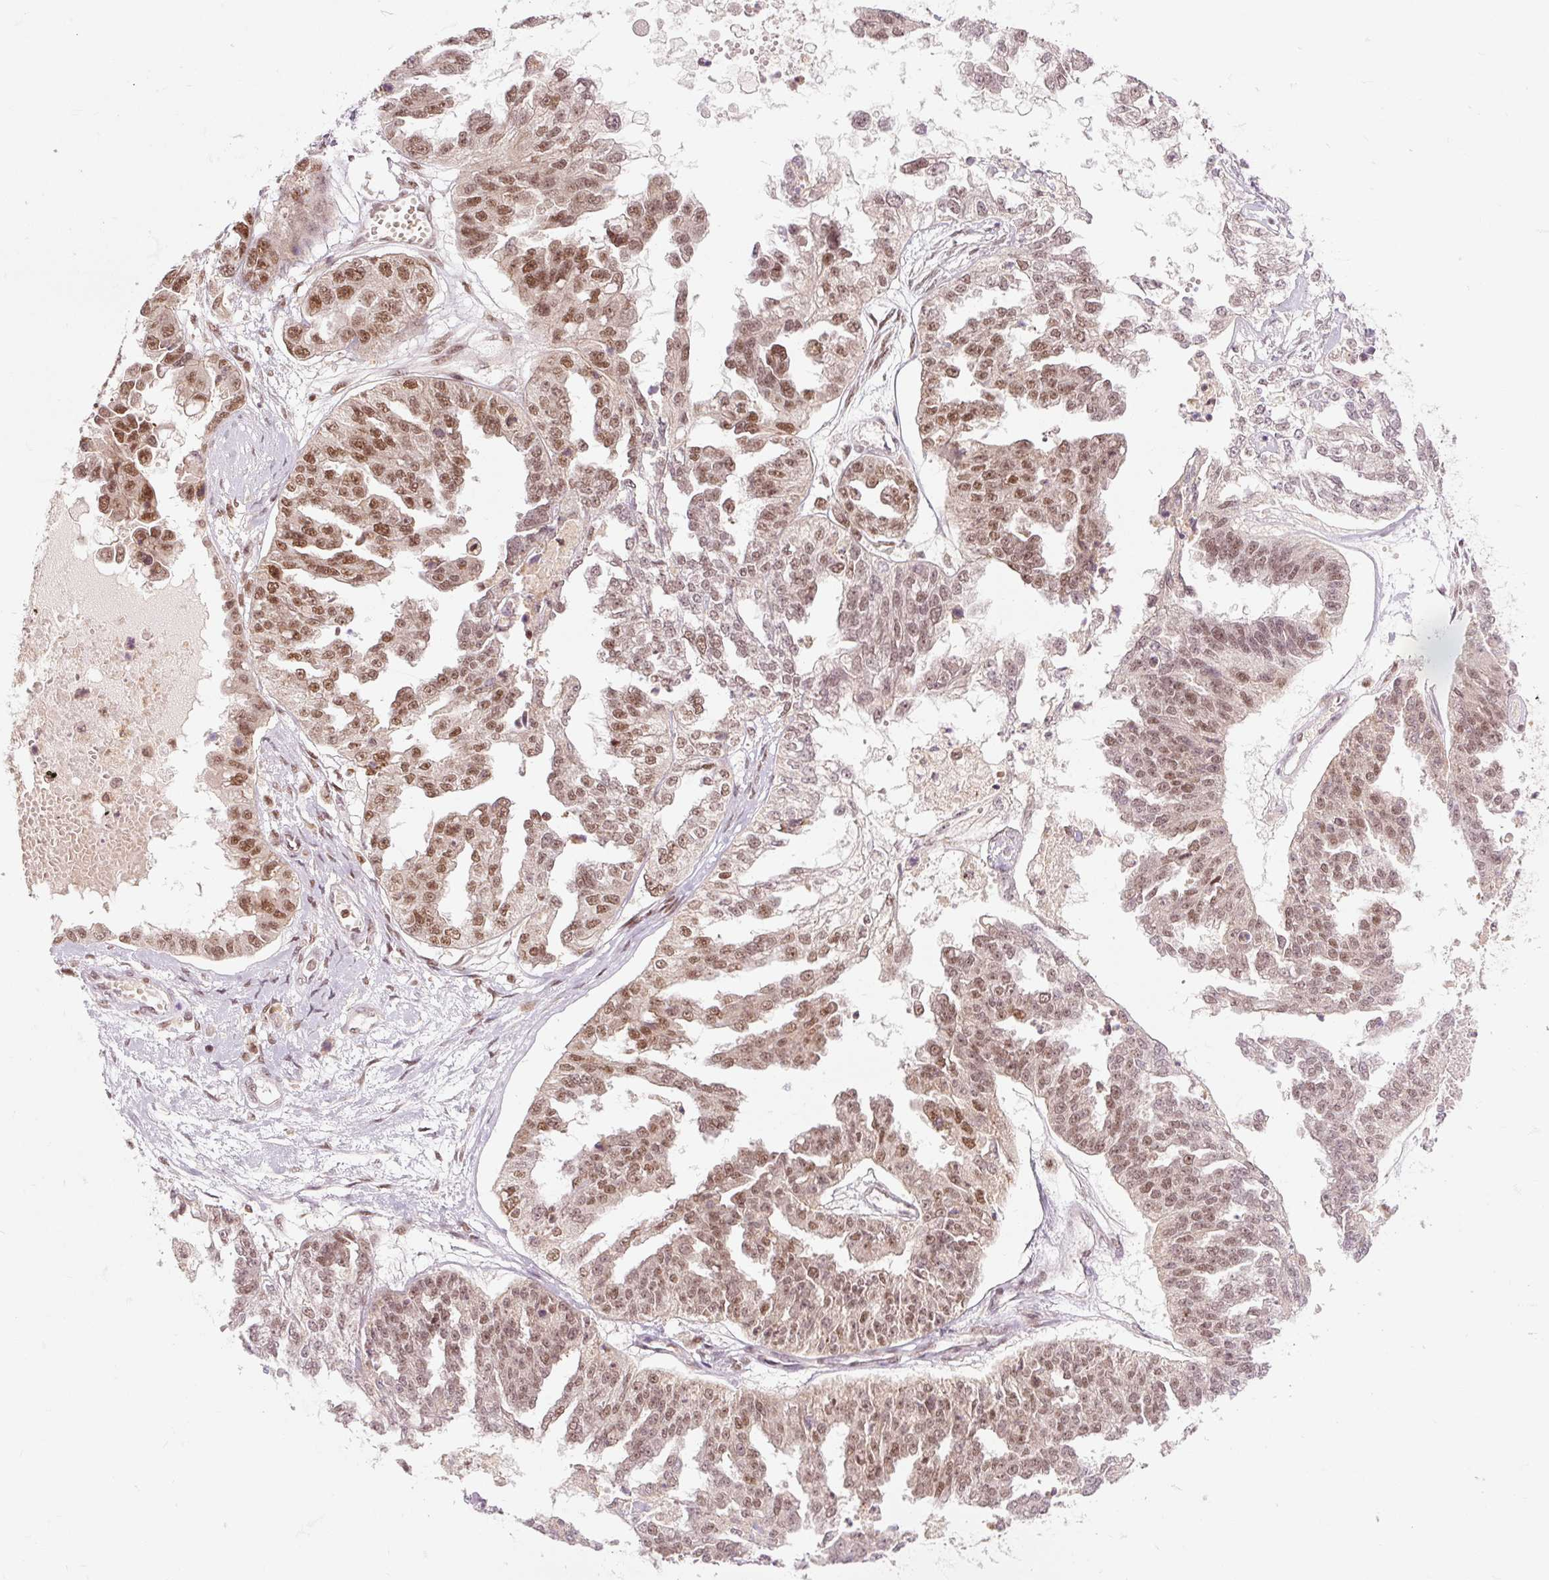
{"staining": {"intensity": "moderate", "quantity": ">75%", "location": "nuclear"}, "tissue": "ovarian cancer", "cell_type": "Tumor cells", "image_type": "cancer", "snomed": [{"axis": "morphology", "description": "Cystadenocarcinoma, serous, NOS"}, {"axis": "topography", "description": "Ovary"}], "caption": "Immunohistochemistry (IHC) photomicrograph of human ovarian cancer (serous cystadenocarcinoma) stained for a protein (brown), which demonstrates medium levels of moderate nuclear staining in approximately >75% of tumor cells.", "gene": "CSTF1", "patient": {"sex": "female", "age": 58}}